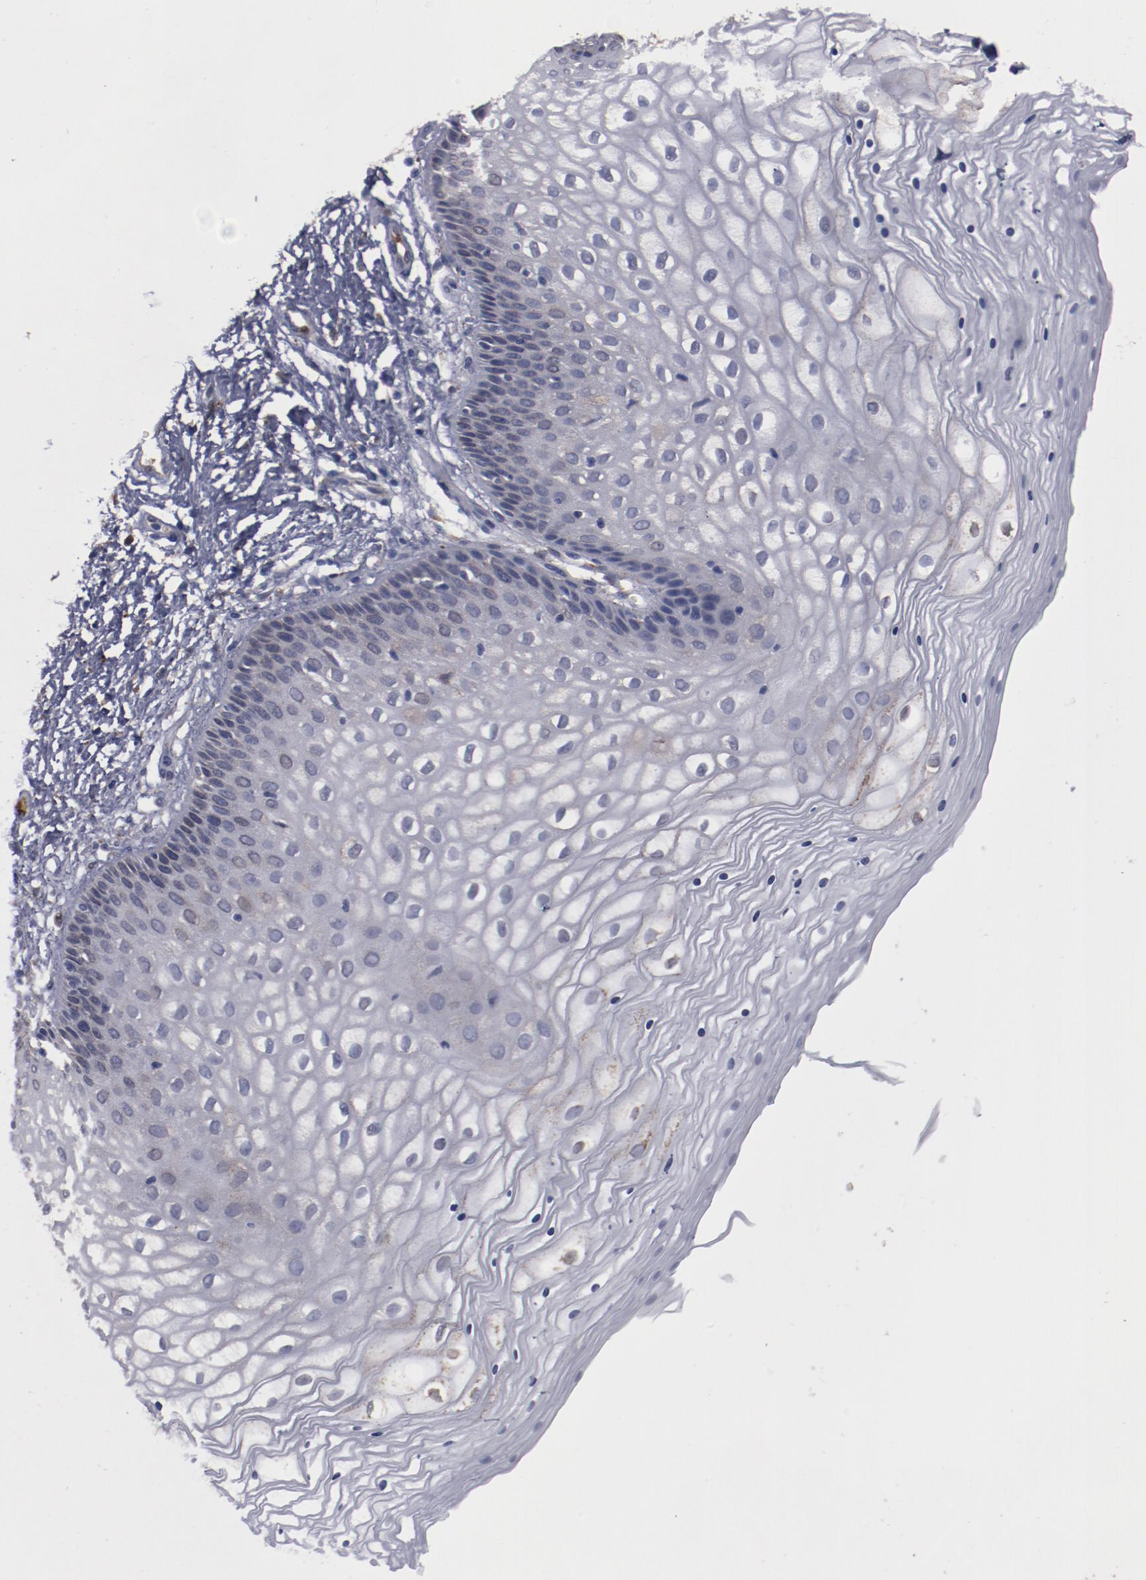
{"staining": {"intensity": "weak", "quantity": "25%-75%", "location": "cytoplasmic/membranous"}, "tissue": "vagina", "cell_type": "Squamous epithelial cells", "image_type": "normal", "snomed": [{"axis": "morphology", "description": "Normal tissue, NOS"}, {"axis": "topography", "description": "Vagina"}], "caption": "Protein staining of normal vagina shows weak cytoplasmic/membranous staining in approximately 25%-75% of squamous epithelial cells.", "gene": "ERLIN2", "patient": {"sex": "female", "age": 34}}